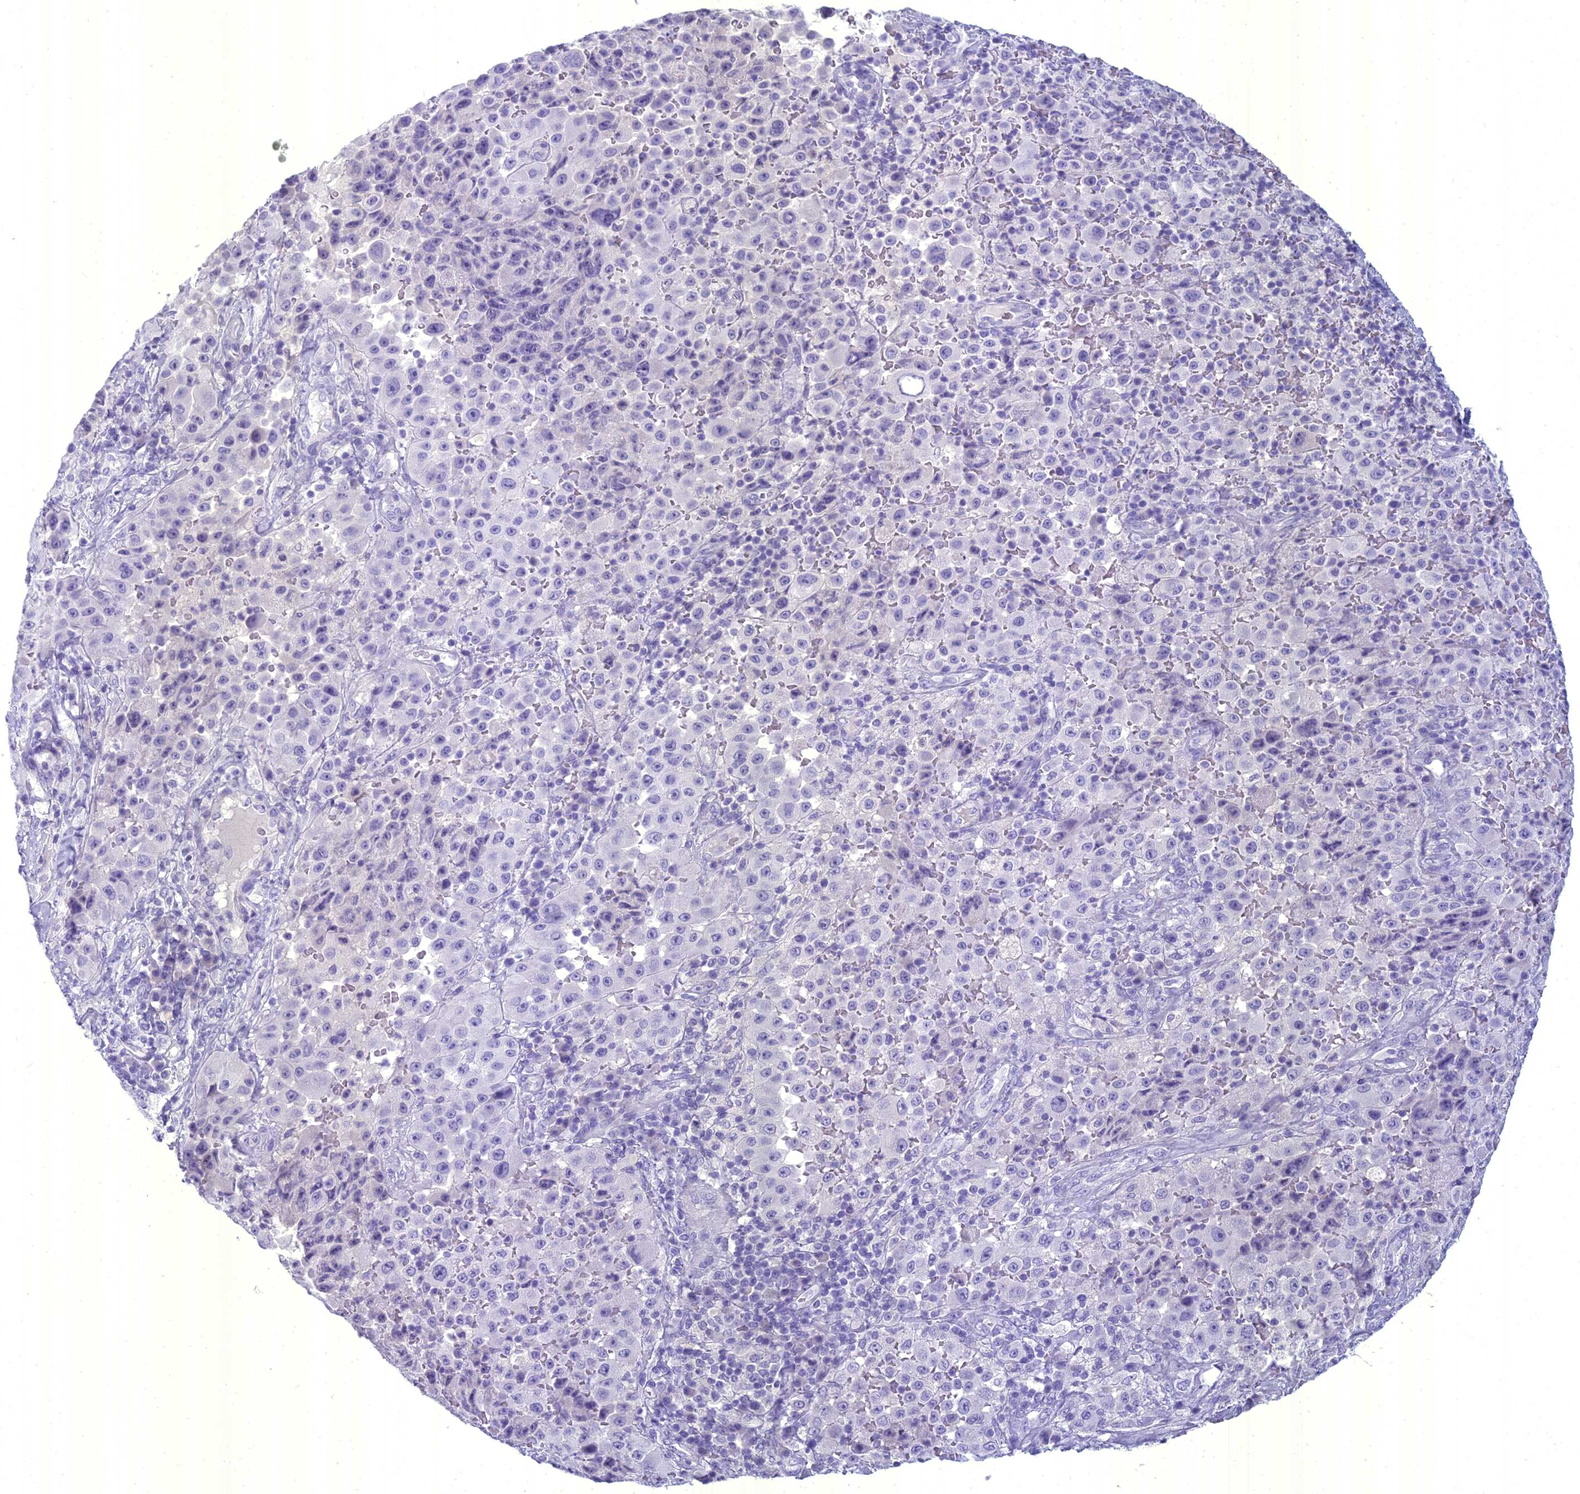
{"staining": {"intensity": "negative", "quantity": "none", "location": "none"}, "tissue": "melanoma", "cell_type": "Tumor cells", "image_type": "cancer", "snomed": [{"axis": "morphology", "description": "Malignant melanoma, Metastatic site"}, {"axis": "topography", "description": "Lymph node"}], "caption": "The IHC image has no significant staining in tumor cells of malignant melanoma (metastatic site) tissue. Nuclei are stained in blue.", "gene": "UNC80", "patient": {"sex": "male", "age": 62}}